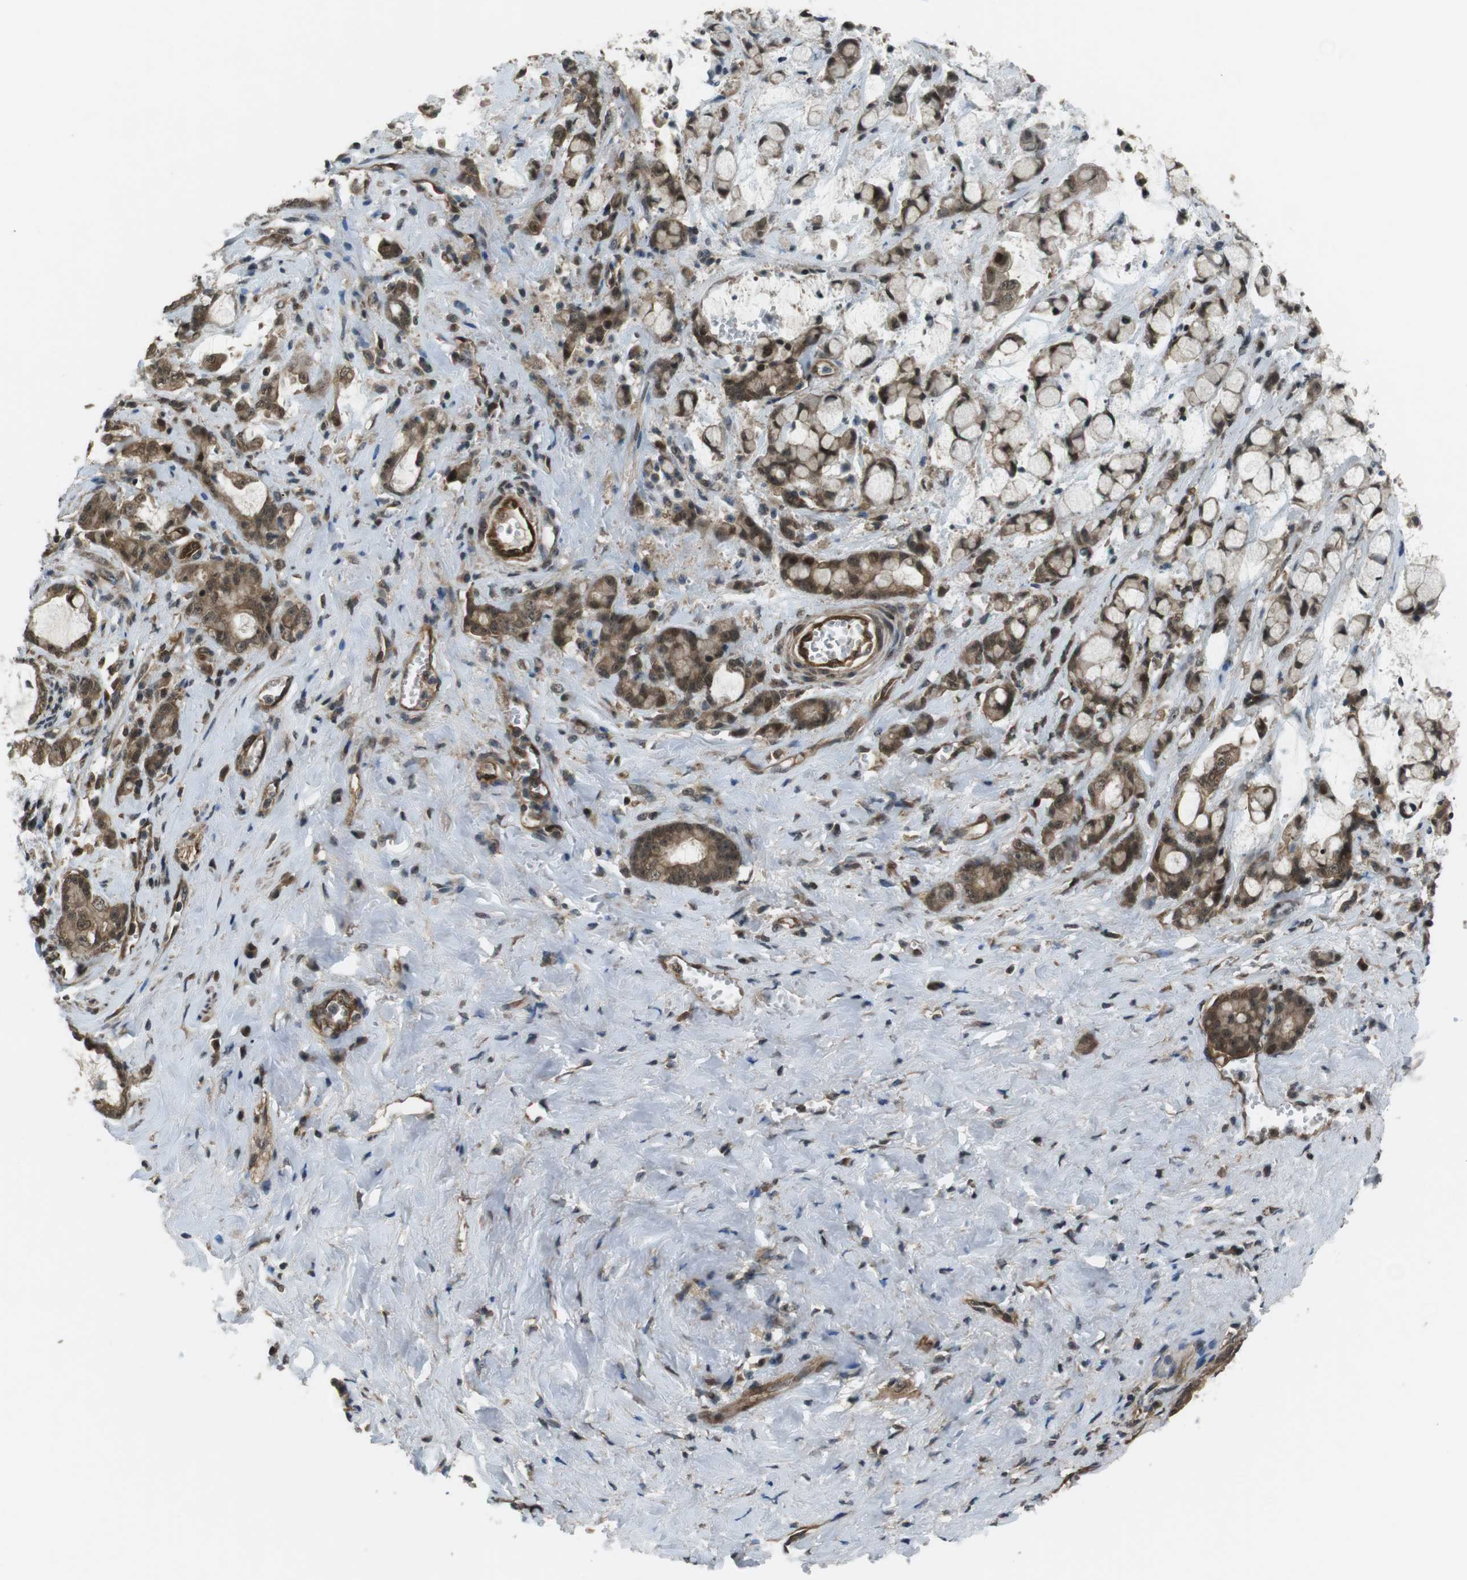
{"staining": {"intensity": "moderate", "quantity": ">75%", "location": "cytoplasmic/membranous,nuclear"}, "tissue": "pancreatic cancer", "cell_type": "Tumor cells", "image_type": "cancer", "snomed": [{"axis": "morphology", "description": "Adenocarcinoma, NOS"}, {"axis": "topography", "description": "Pancreas"}], "caption": "High-magnification brightfield microscopy of pancreatic cancer (adenocarcinoma) stained with DAB (3,3'-diaminobenzidine) (brown) and counterstained with hematoxylin (blue). tumor cells exhibit moderate cytoplasmic/membranous and nuclear expression is identified in about>75% of cells. Nuclei are stained in blue.", "gene": "TIAM2", "patient": {"sex": "female", "age": 73}}